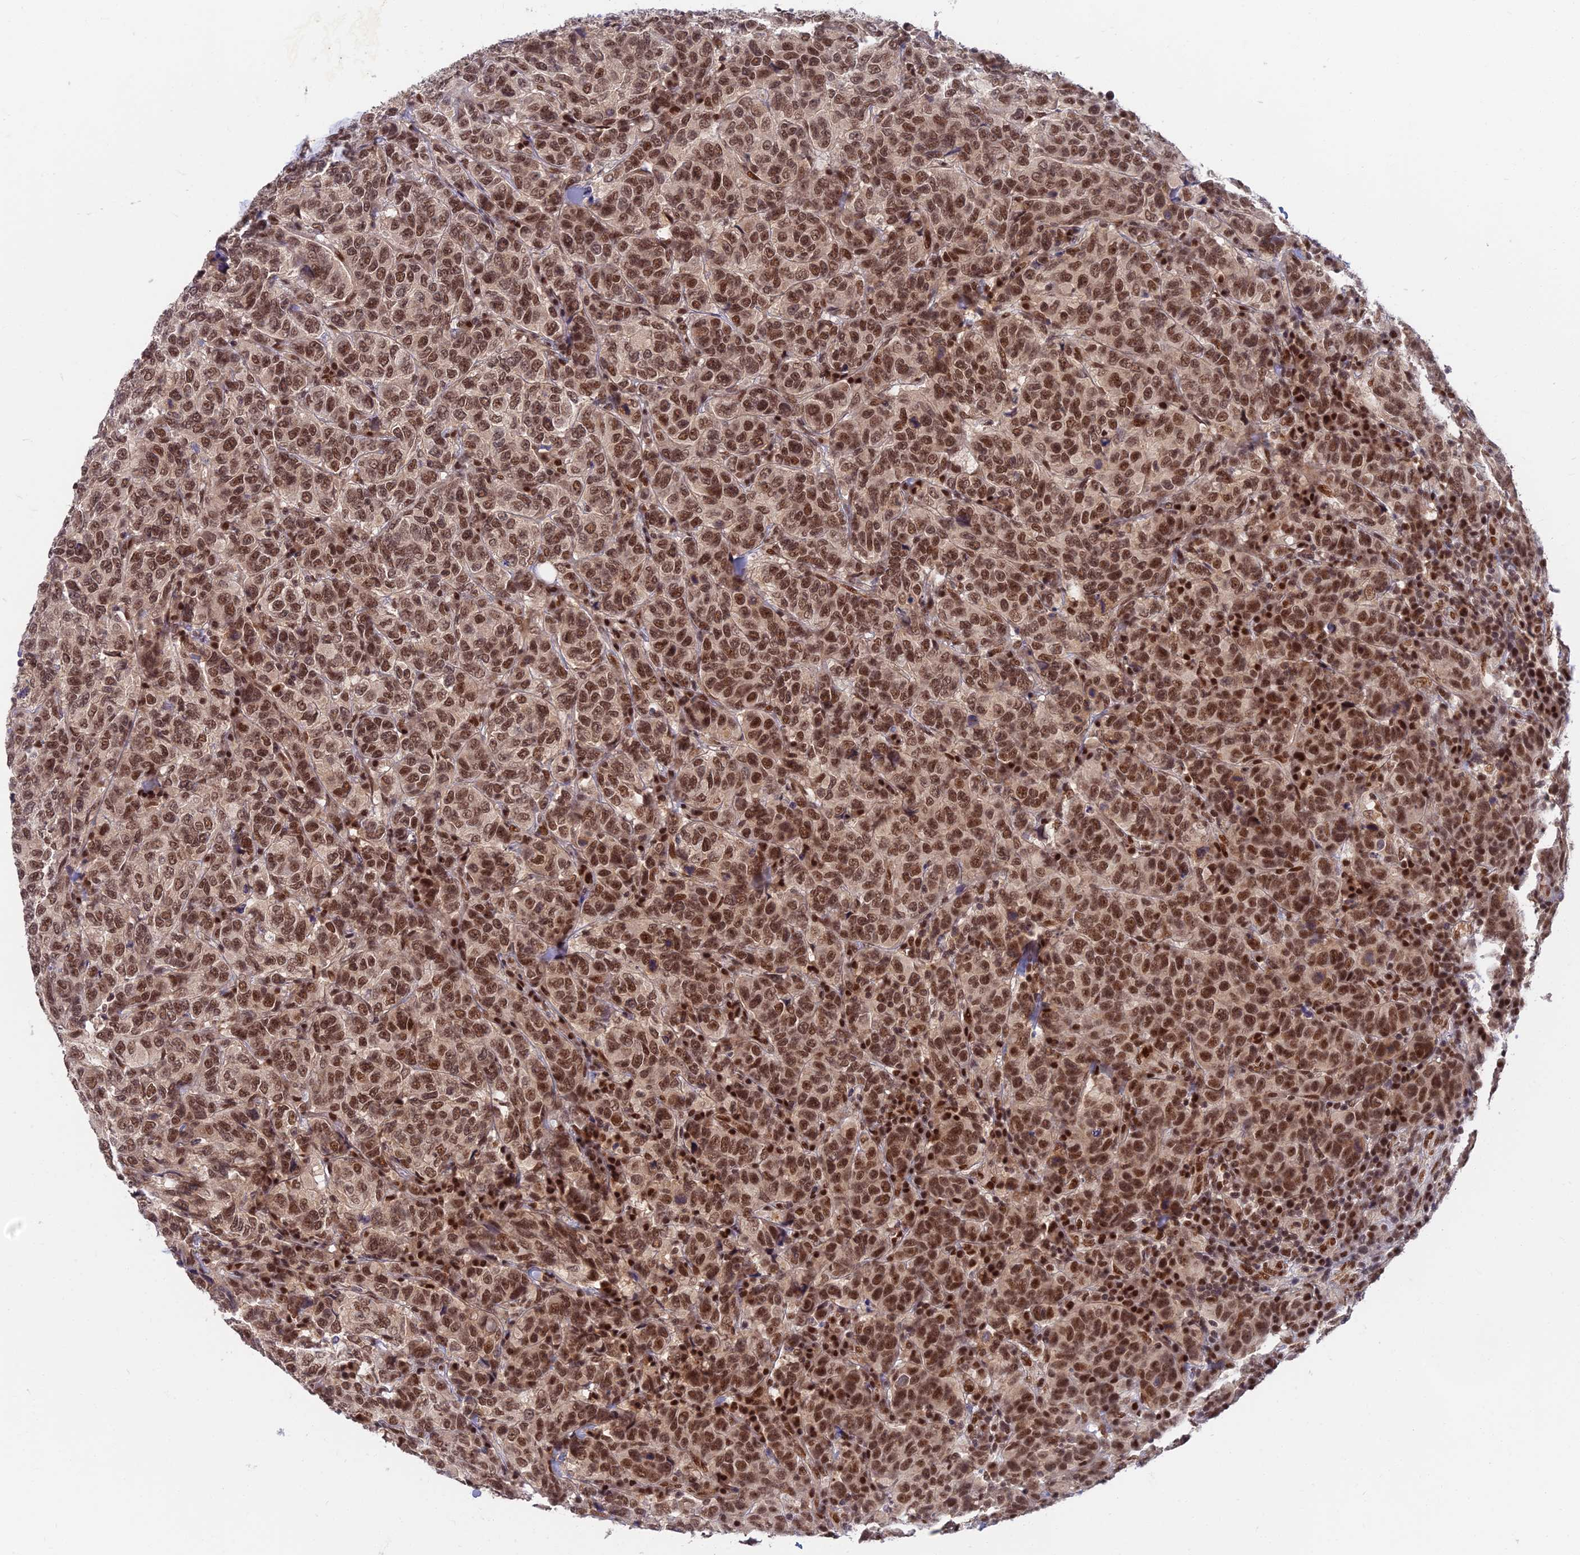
{"staining": {"intensity": "strong", "quantity": ">75%", "location": "nuclear"}, "tissue": "breast cancer", "cell_type": "Tumor cells", "image_type": "cancer", "snomed": [{"axis": "morphology", "description": "Duct carcinoma"}, {"axis": "topography", "description": "Breast"}], "caption": "Immunohistochemistry staining of breast intraductal carcinoma, which shows high levels of strong nuclear expression in about >75% of tumor cells indicating strong nuclear protein staining. The staining was performed using DAB (brown) for protein detection and nuclei were counterstained in hematoxylin (blue).", "gene": "TCEA2", "patient": {"sex": "female", "age": 55}}